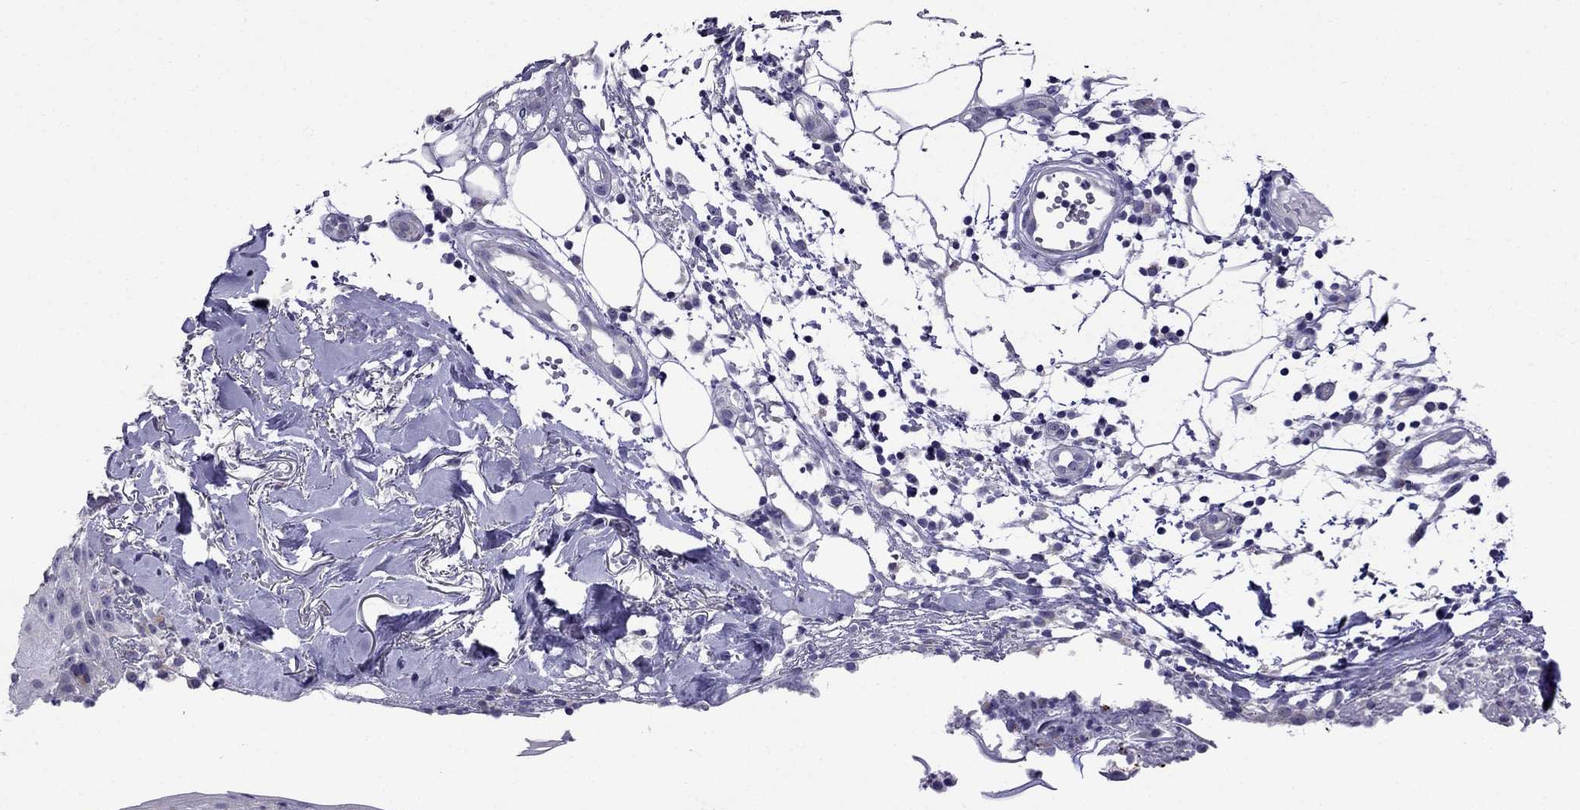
{"staining": {"intensity": "negative", "quantity": "none", "location": "none"}, "tissue": "skin cancer", "cell_type": "Tumor cells", "image_type": "cancer", "snomed": [{"axis": "morphology", "description": "Squamous cell carcinoma, NOS"}, {"axis": "topography", "description": "Skin"}], "caption": "DAB (3,3'-diaminobenzidine) immunohistochemical staining of skin squamous cell carcinoma exhibits no significant expression in tumor cells.", "gene": "OXCT2", "patient": {"sex": "male", "age": 71}}